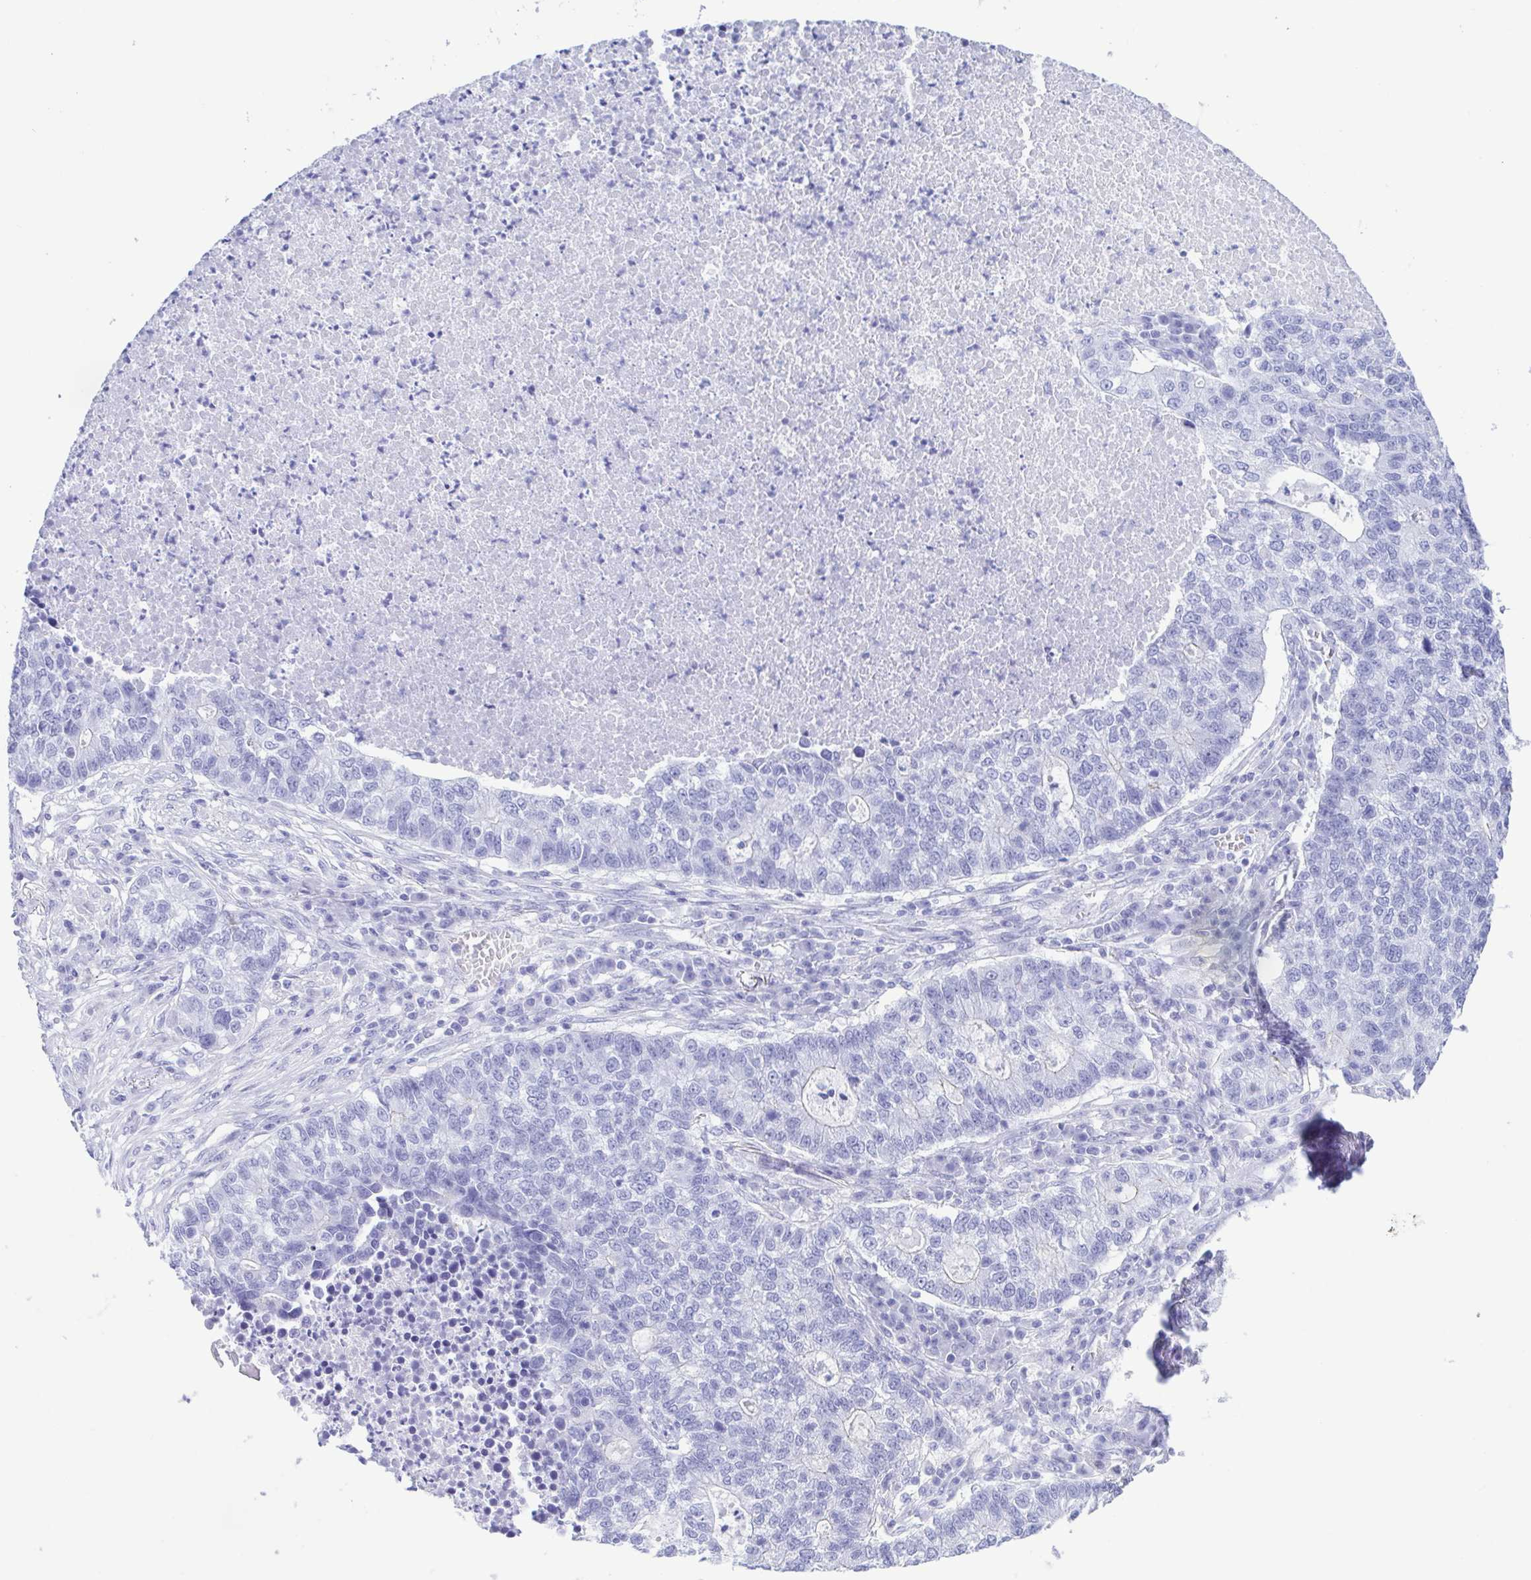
{"staining": {"intensity": "negative", "quantity": "none", "location": "none"}, "tissue": "lung cancer", "cell_type": "Tumor cells", "image_type": "cancer", "snomed": [{"axis": "morphology", "description": "Adenocarcinoma, NOS"}, {"axis": "topography", "description": "Lung"}], "caption": "A high-resolution photomicrograph shows IHC staining of lung cancer (adenocarcinoma), which exhibits no significant staining in tumor cells.", "gene": "TSPY2", "patient": {"sex": "male", "age": 57}}